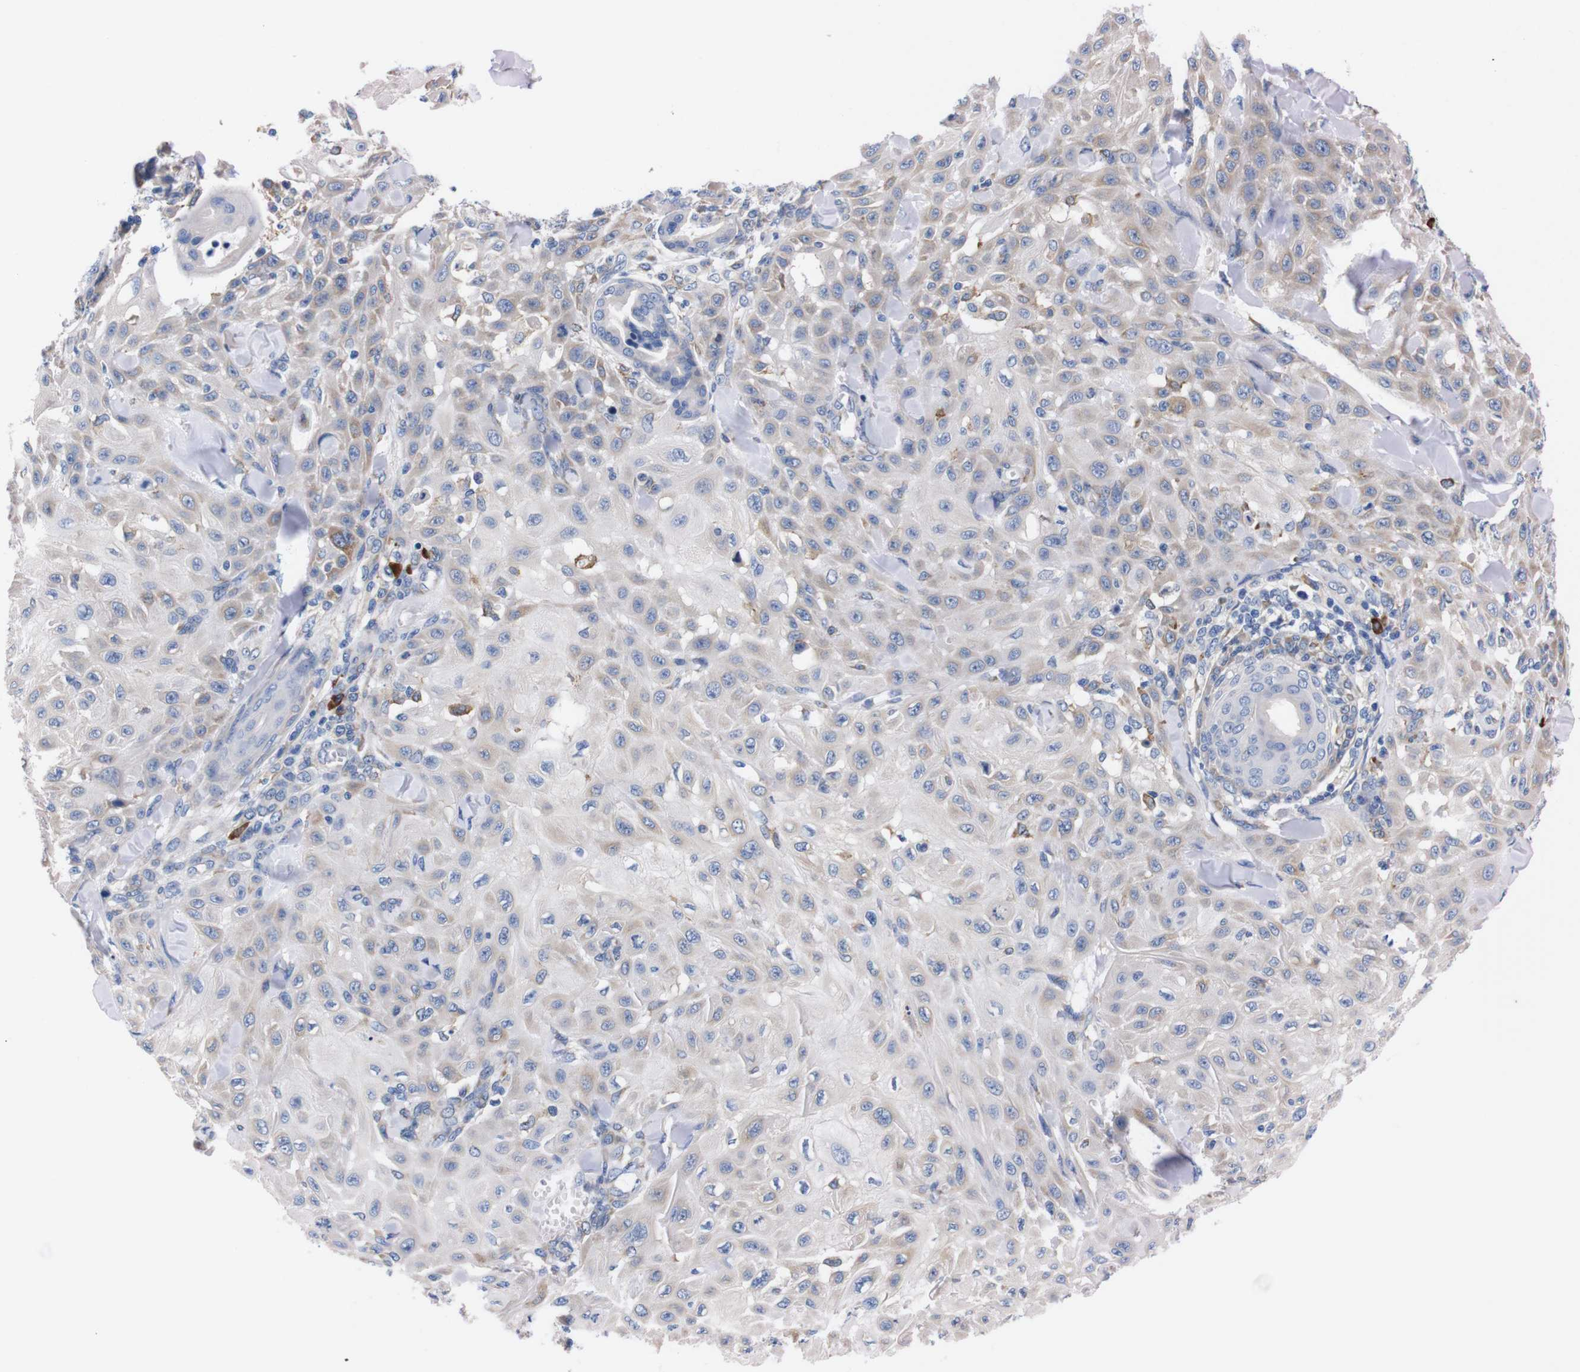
{"staining": {"intensity": "weak", "quantity": "<25%", "location": "cytoplasmic/membranous"}, "tissue": "skin cancer", "cell_type": "Tumor cells", "image_type": "cancer", "snomed": [{"axis": "morphology", "description": "Squamous cell carcinoma, NOS"}, {"axis": "topography", "description": "Skin"}], "caption": "Tumor cells are negative for brown protein staining in squamous cell carcinoma (skin). (IHC, brightfield microscopy, high magnification).", "gene": "NEBL", "patient": {"sex": "male", "age": 24}}